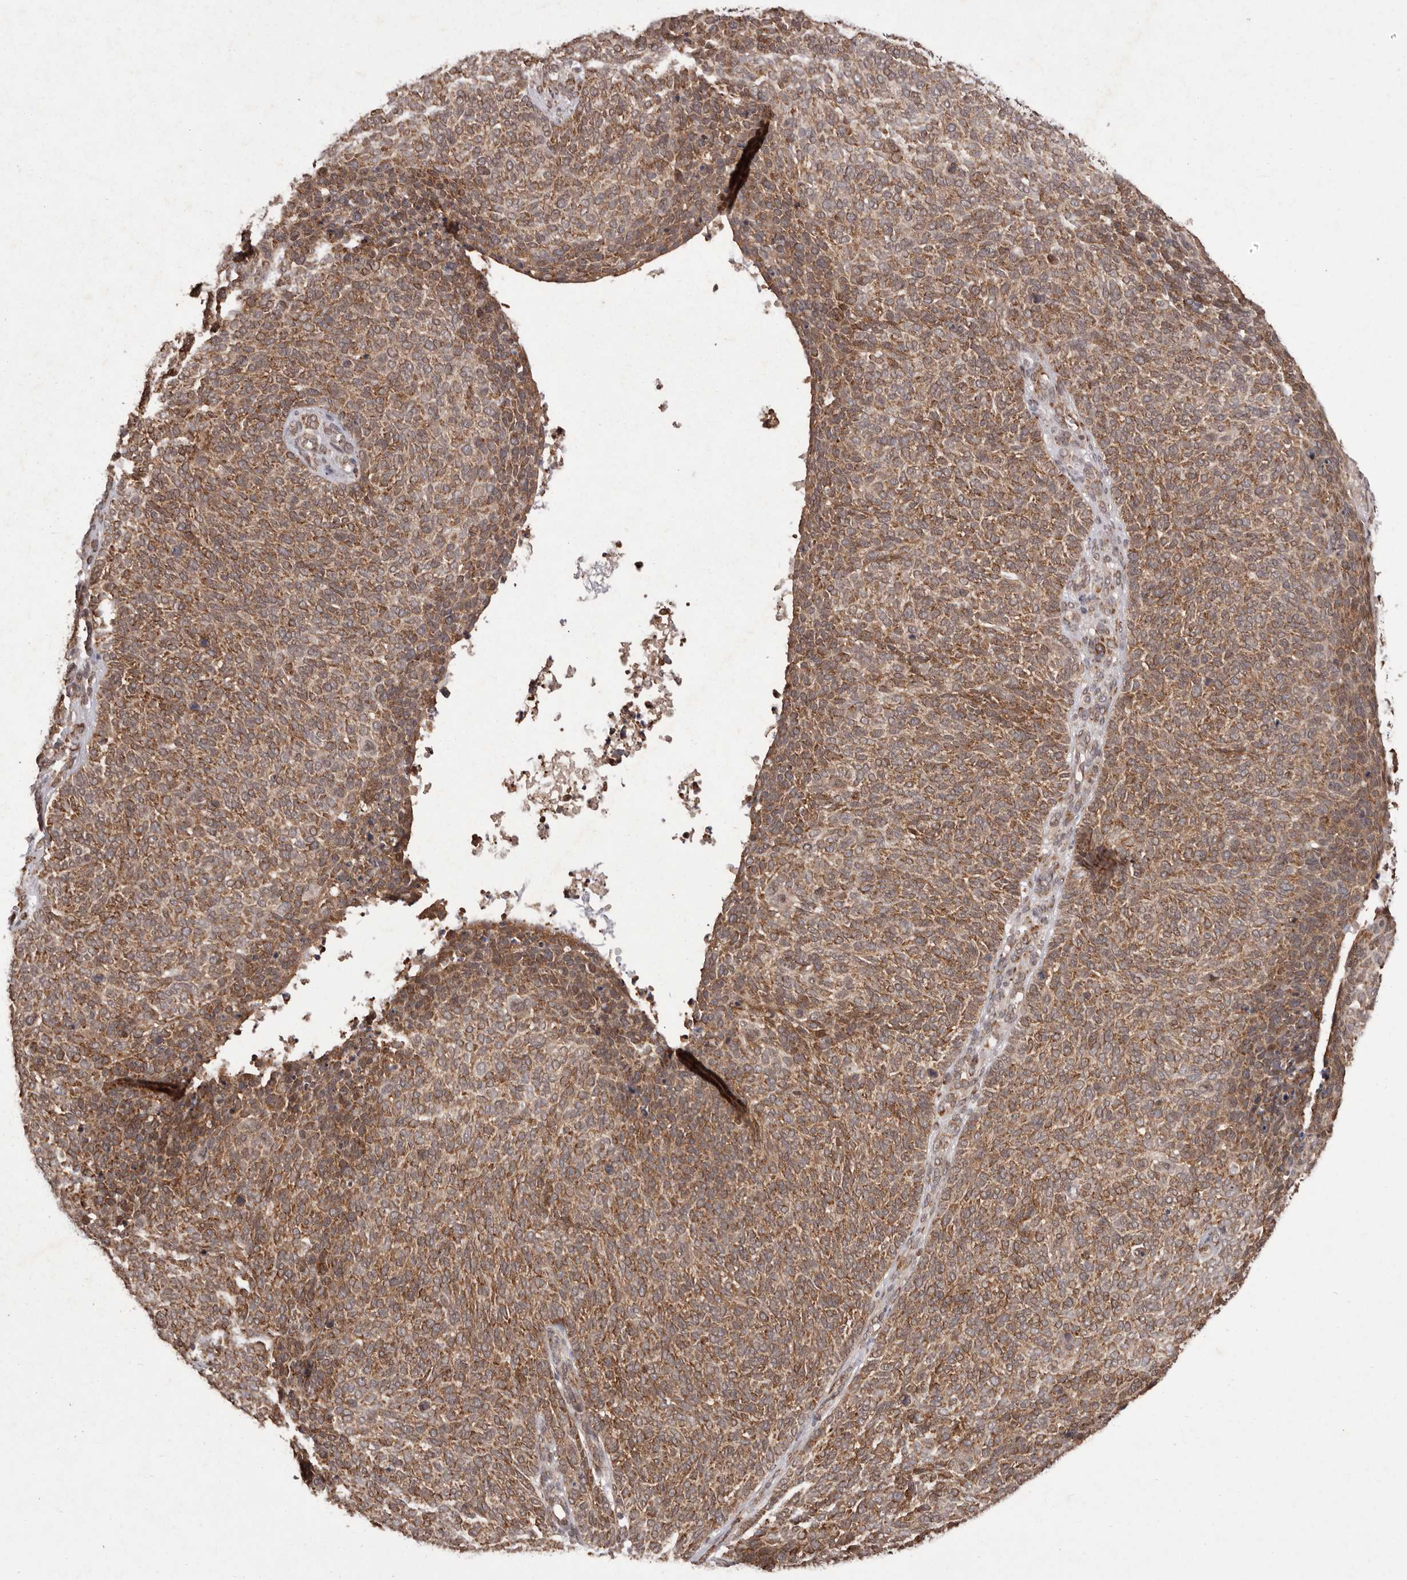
{"staining": {"intensity": "moderate", "quantity": ">75%", "location": "cytoplasmic/membranous"}, "tissue": "skin cancer", "cell_type": "Tumor cells", "image_type": "cancer", "snomed": [{"axis": "morphology", "description": "Squamous cell carcinoma, NOS"}, {"axis": "topography", "description": "Skin"}], "caption": "Human skin cancer (squamous cell carcinoma) stained with a protein marker demonstrates moderate staining in tumor cells.", "gene": "LRGUK", "patient": {"sex": "female", "age": 90}}